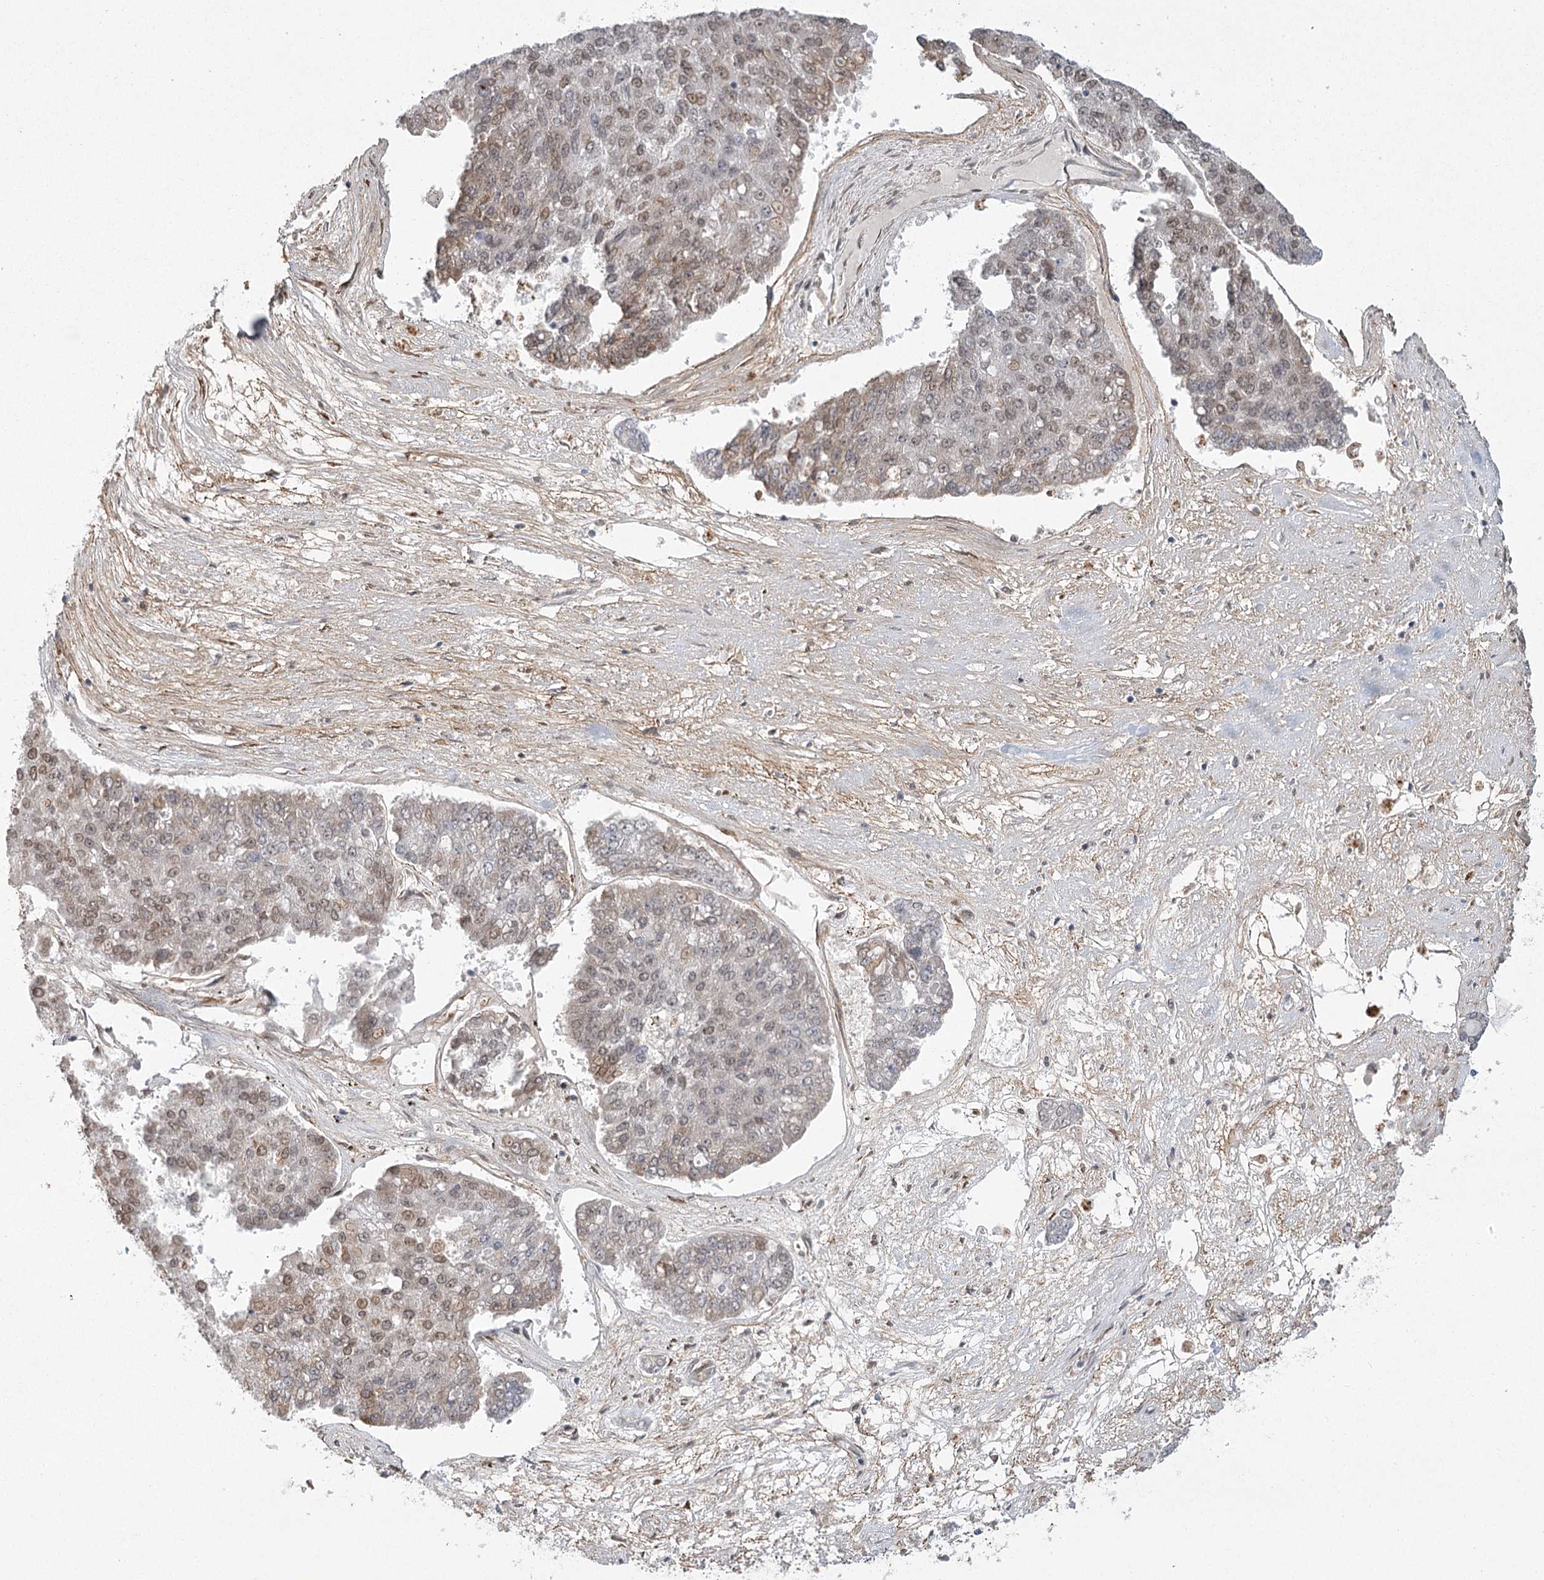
{"staining": {"intensity": "weak", "quantity": "25%-75%", "location": "nuclear"}, "tissue": "pancreatic cancer", "cell_type": "Tumor cells", "image_type": "cancer", "snomed": [{"axis": "morphology", "description": "Adenocarcinoma, NOS"}, {"axis": "topography", "description": "Pancreas"}], "caption": "IHC micrograph of neoplastic tissue: human pancreatic adenocarcinoma stained using immunohistochemistry demonstrates low levels of weak protein expression localized specifically in the nuclear of tumor cells, appearing as a nuclear brown color.", "gene": "MED28", "patient": {"sex": "male", "age": 50}}